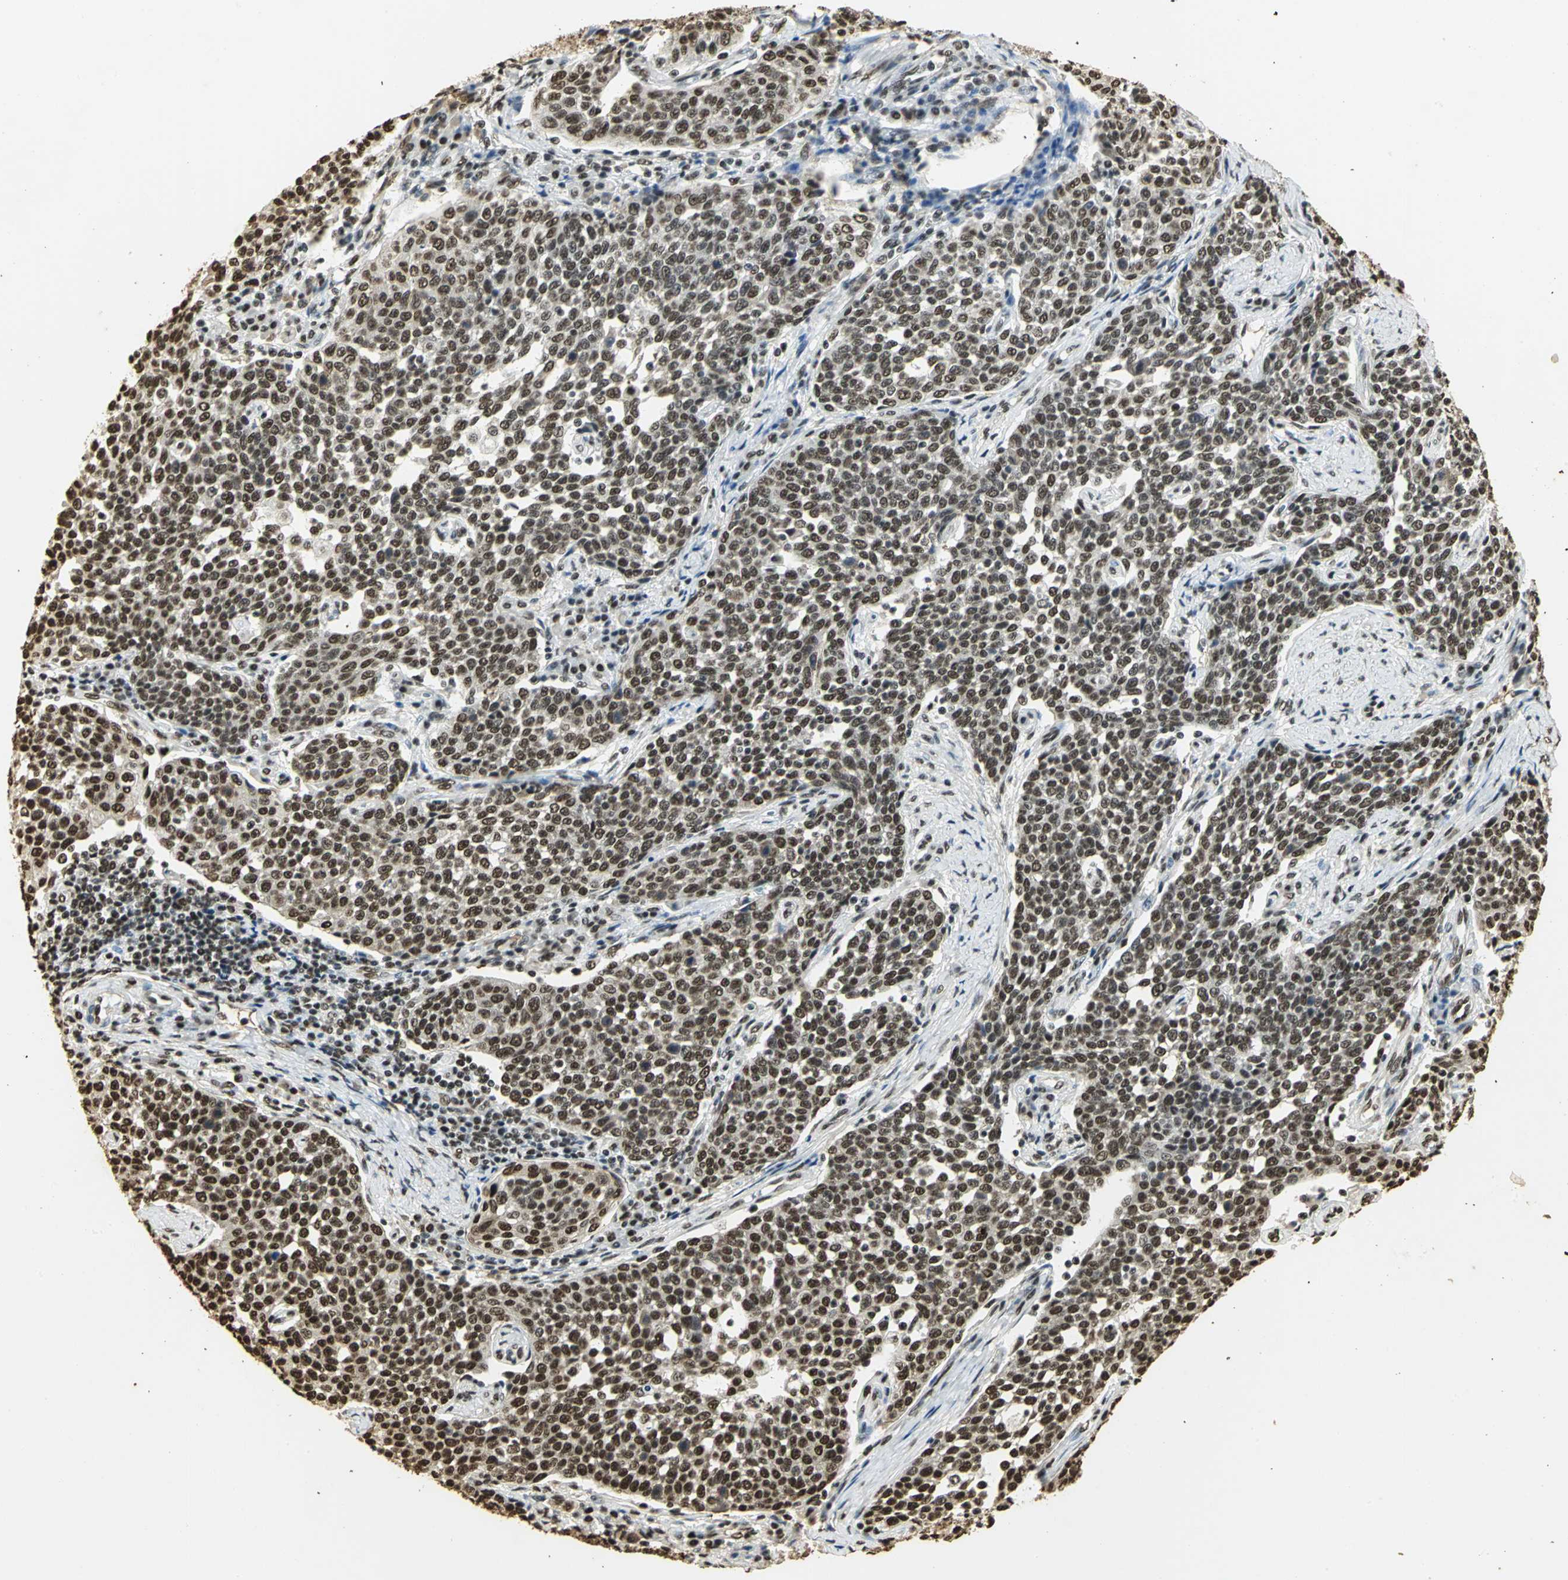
{"staining": {"intensity": "strong", "quantity": ">75%", "location": "cytoplasmic/membranous,nuclear"}, "tissue": "cervical cancer", "cell_type": "Tumor cells", "image_type": "cancer", "snomed": [{"axis": "morphology", "description": "Squamous cell carcinoma, NOS"}, {"axis": "topography", "description": "Cervix"}], "caption": "Strong cytoplasmic/membranous and nuclear staining for a protein is seen in approximately >75% of tumor cells of cervical squamous cell carcinoma using IHC.", "gene": "SET", "patient": {"sex": "female", "age": 34}}